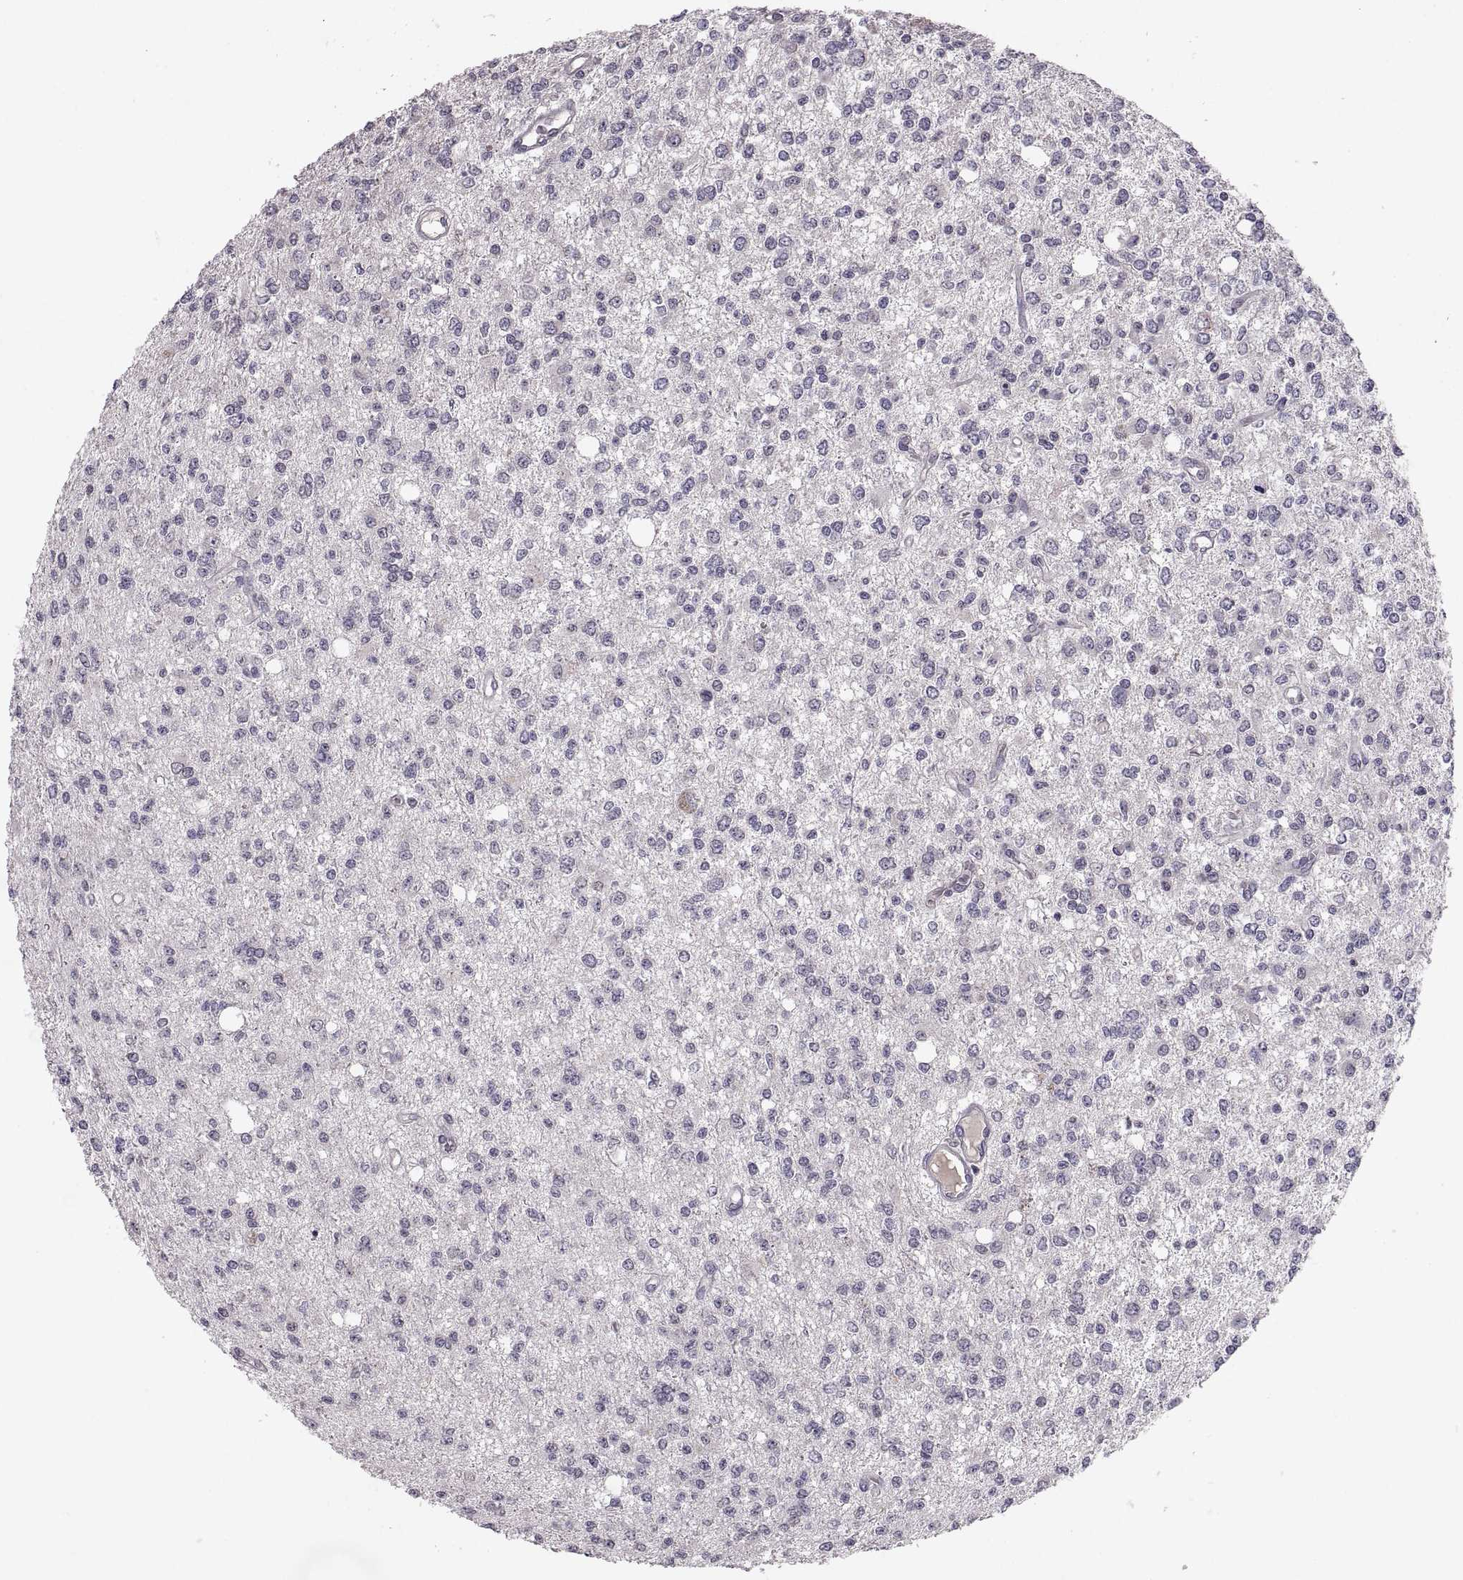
{"staining": {"intensity": "negative", "quantity": "none", "location": "none"}, "tissue": "glioma", "cell_type": "Tumor cells", "image_type": "cancer", "snomed": [{"axis": "morphology", "description": "Glioma, malignant, Low grade"}, {"axis": "topography", "description": "Brain"}], "caption": "There is no significant positivity in tumor cells of malignant glioma (low-grade).", "gene": "PAX2", "patient": {"sex": "male", "age": 67}}